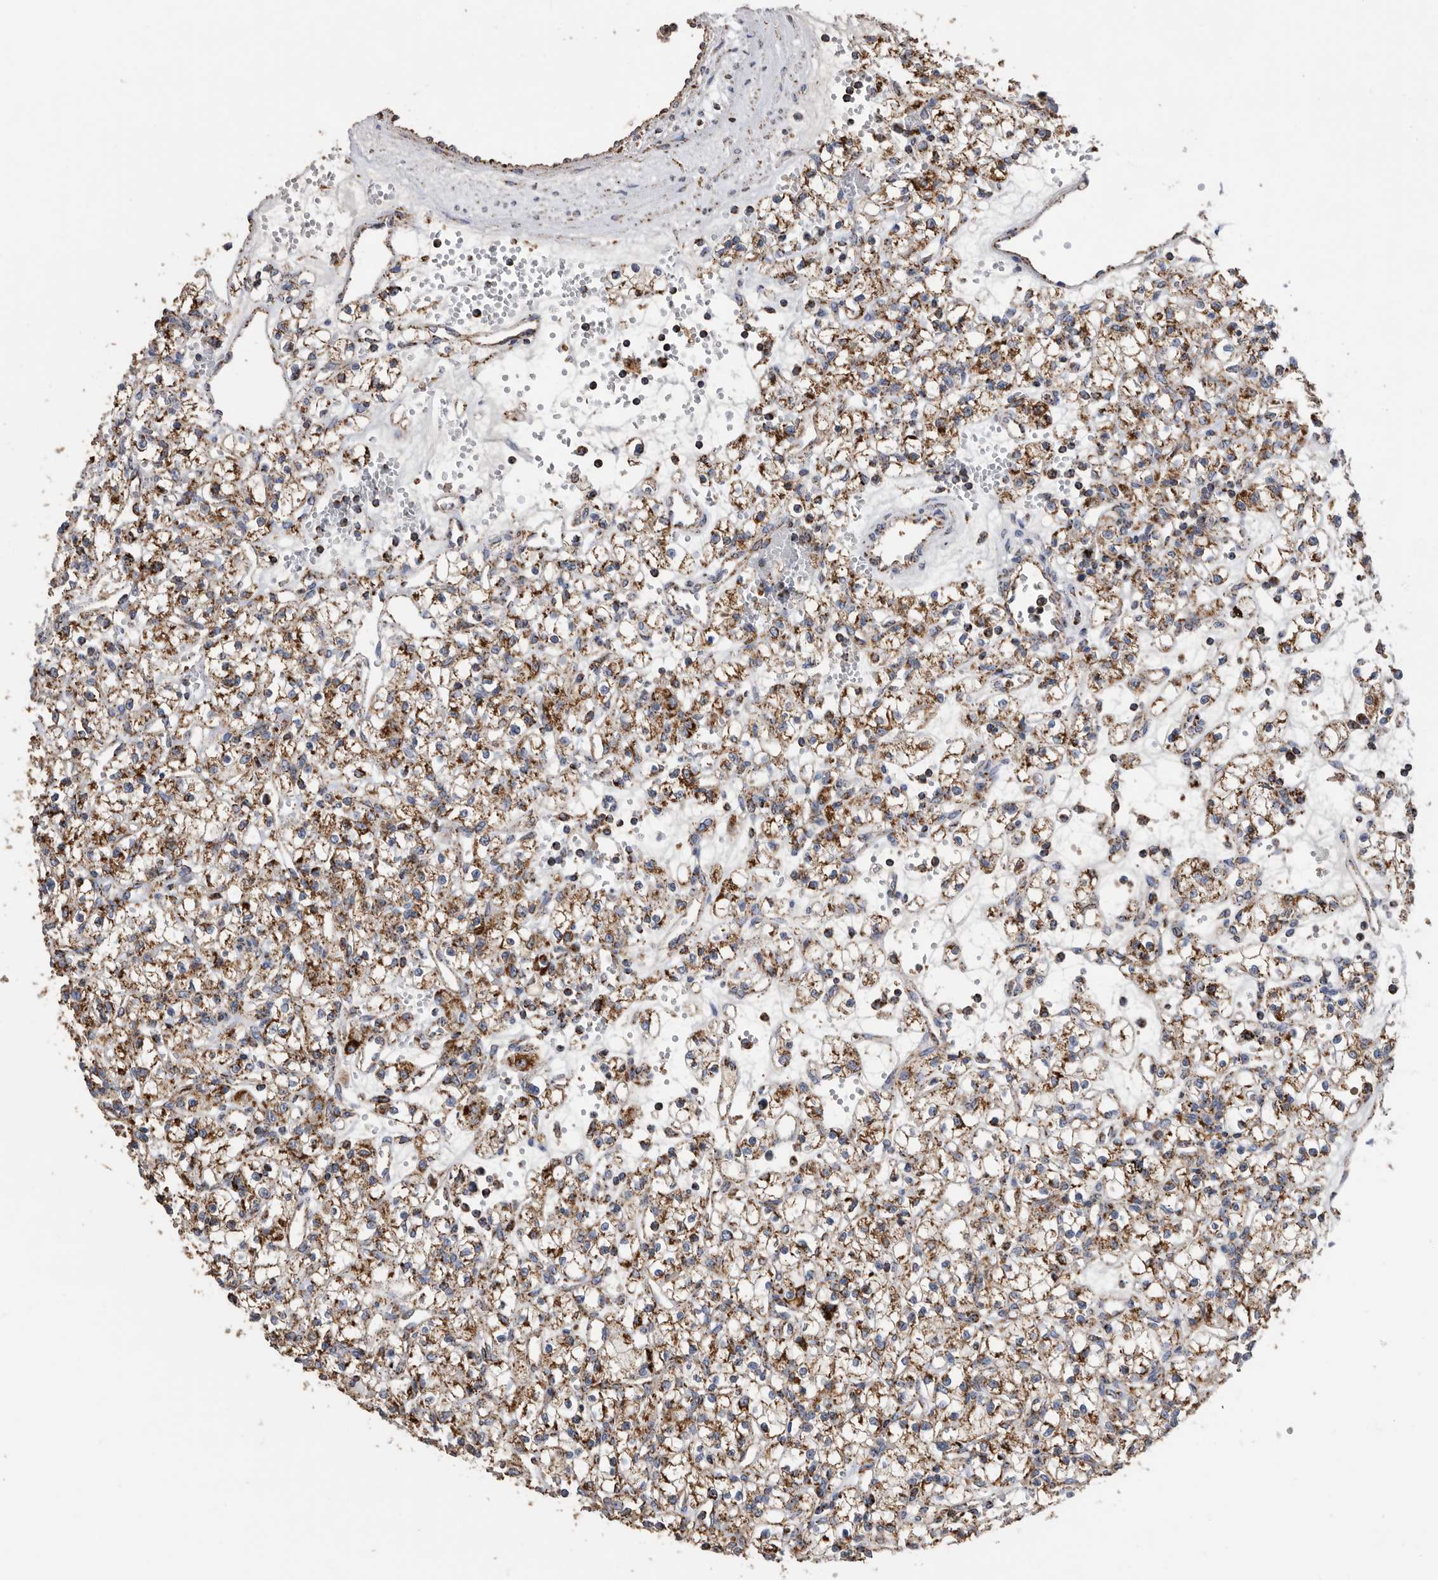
{"staining": {"intensity": "moderate", "quantity": ">75%", "location": "cytoplasmic/membranous"}, "tissue": "renal cancer", "cell_type": "Tumor cells", "image_type": "cancer", "snomed": [{"axis": "morphology", "description": "Adenocarcinoma, NOS"}, {"axis": "topography", "description": "Kidney"}], "caption": "The micrograph reveals immunohistochemical staining of renal cancer (adenocarcinoma). There is moderate cytoplasmic/membranous positivity is appreciated in about >75% of tumor cells.", "gene": "WFDC1", "patient": {"sex": "female", "age": 59}}